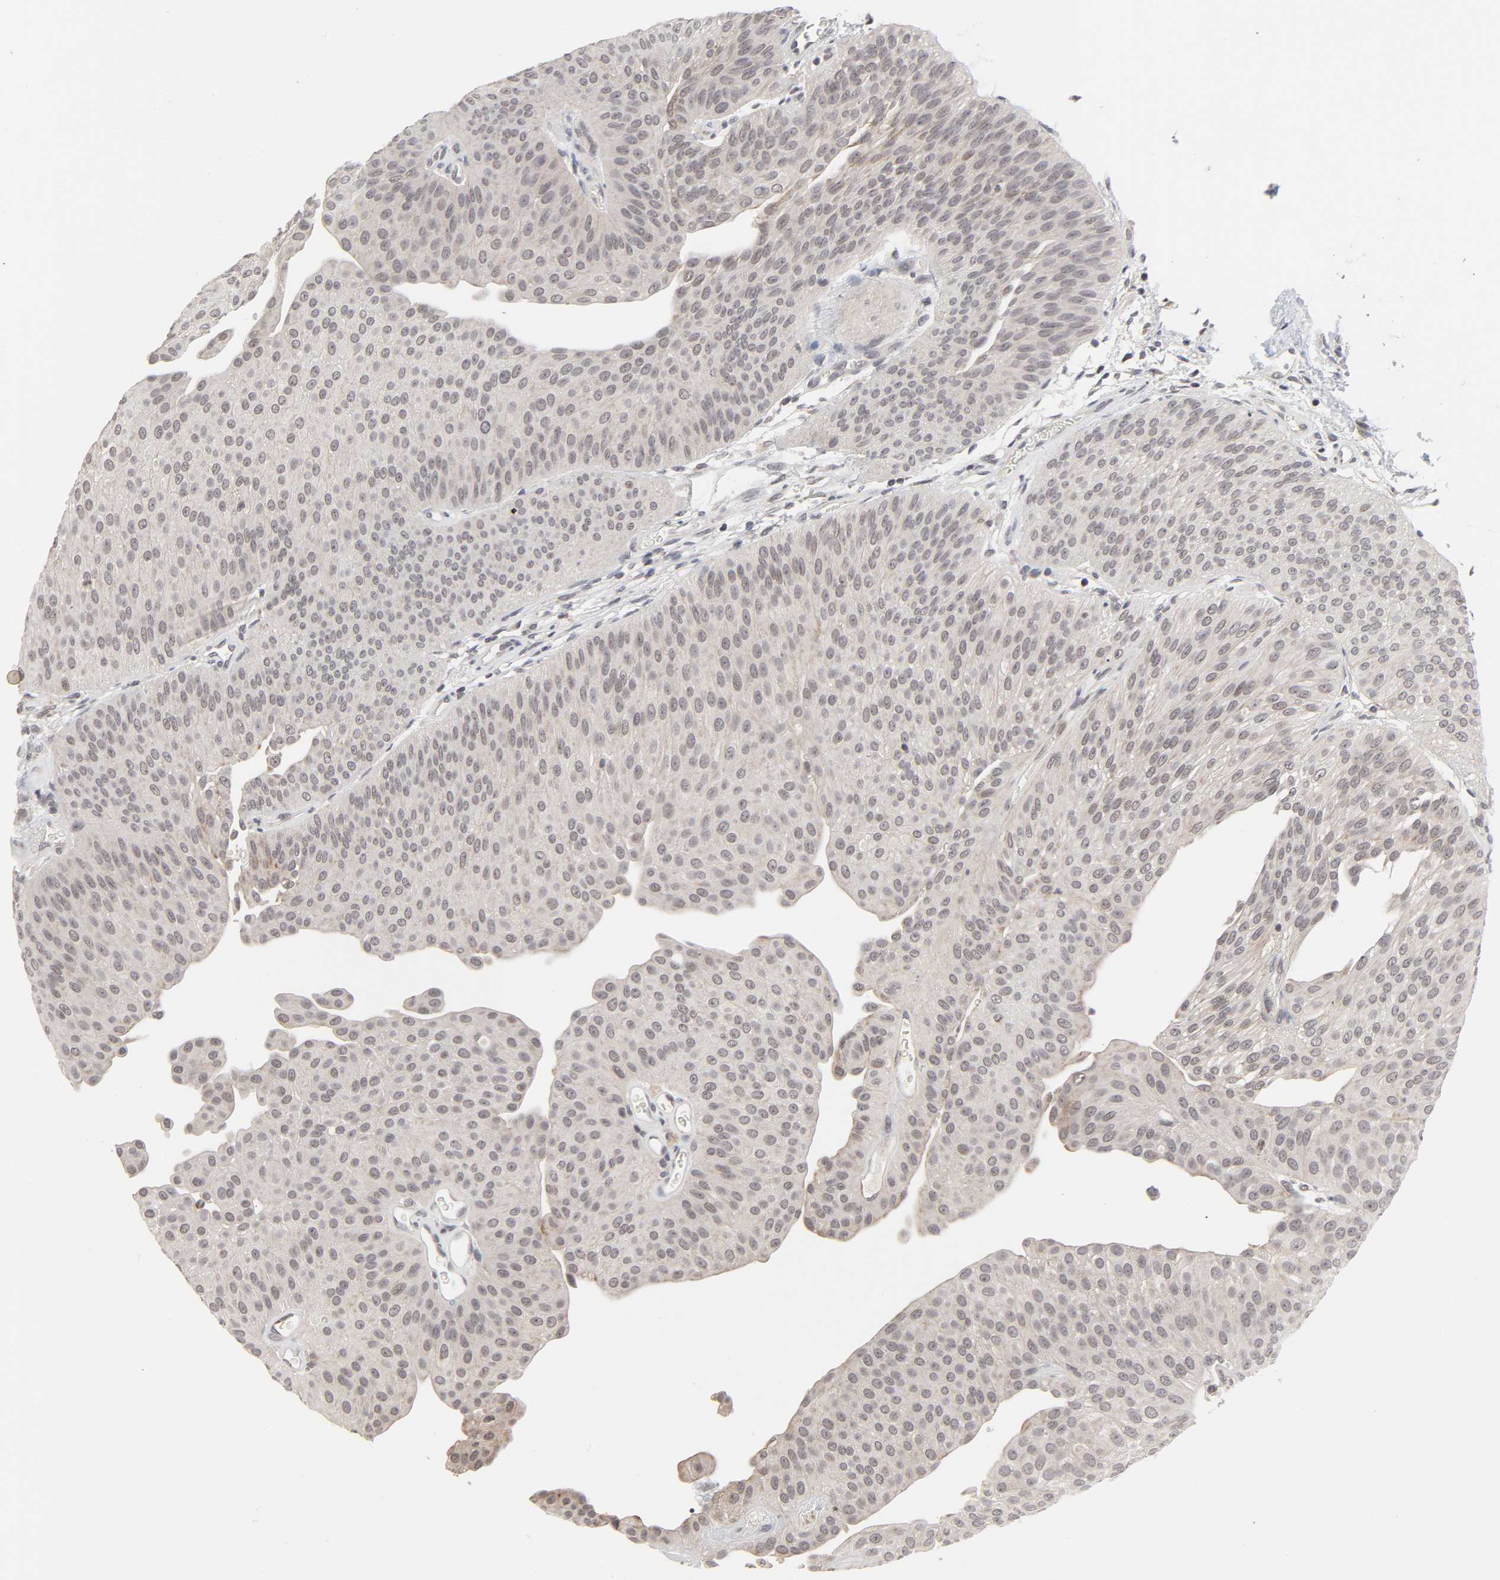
{"staining": {"intensity": "moderate", "quantity": "<25%", "location": "cytoplasmic/membranous"}, "tissue": "urothelial cancer", "cell_type": "Tumor cells", "image_type": "cancer", "snomed": [{"axis": "morphology", "description": "Urothelial carcinoma, Low grade"}, {"axis": "topography", "description": "Urinary bladder"}], "caption": "There is low levels of moderate cytoplasmic/membranous positivity in tumor cells of urothelial cancer, as demonstrated by immunohistochemical staining (brown color).", "gene": "AUH", "patient": {"sex": "female", "age": 60}}